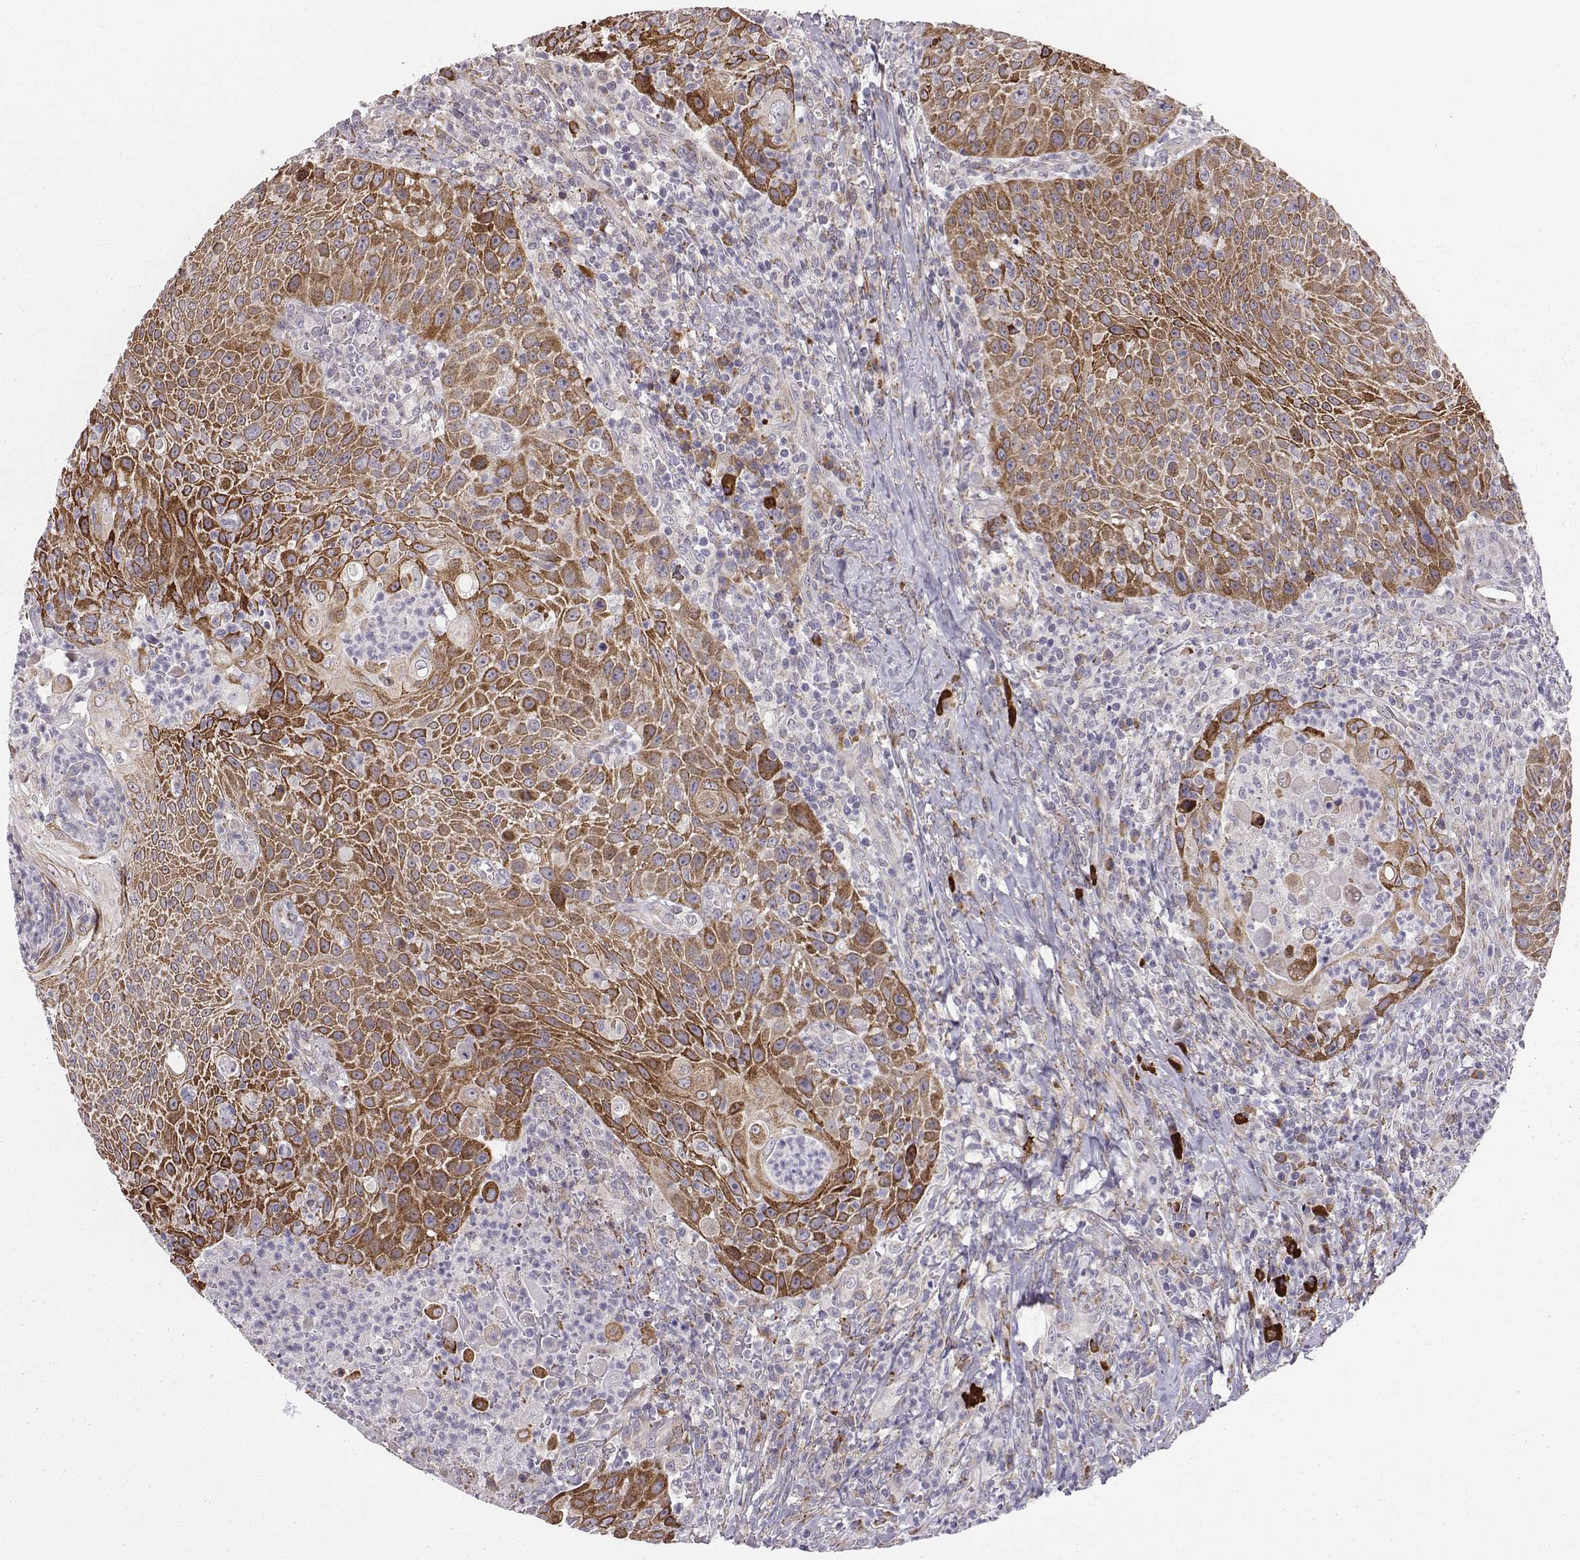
{"staining": {"intensity": "strong", "quantity": ">75%", "location": "cytoplasmic/membranous"}, "tissue": "head and neck cancer", "cell_type": "Tumor cells", "image_type": "cancer", "snomed": [{"axis": "morphology", "description": "Squamous cell carcinoma, NOS"}, {"axis": "topography", "description": "Head-Neck"}], "caption": "Immunohistochemistry of human squamous cell carcinoma (head and neck) shows high levels of strong cytoplasmic/membranous staining in about >75% of tumor cells.", "gene": "SELENOI", "patient": {"sex": "male", "age": 69}}